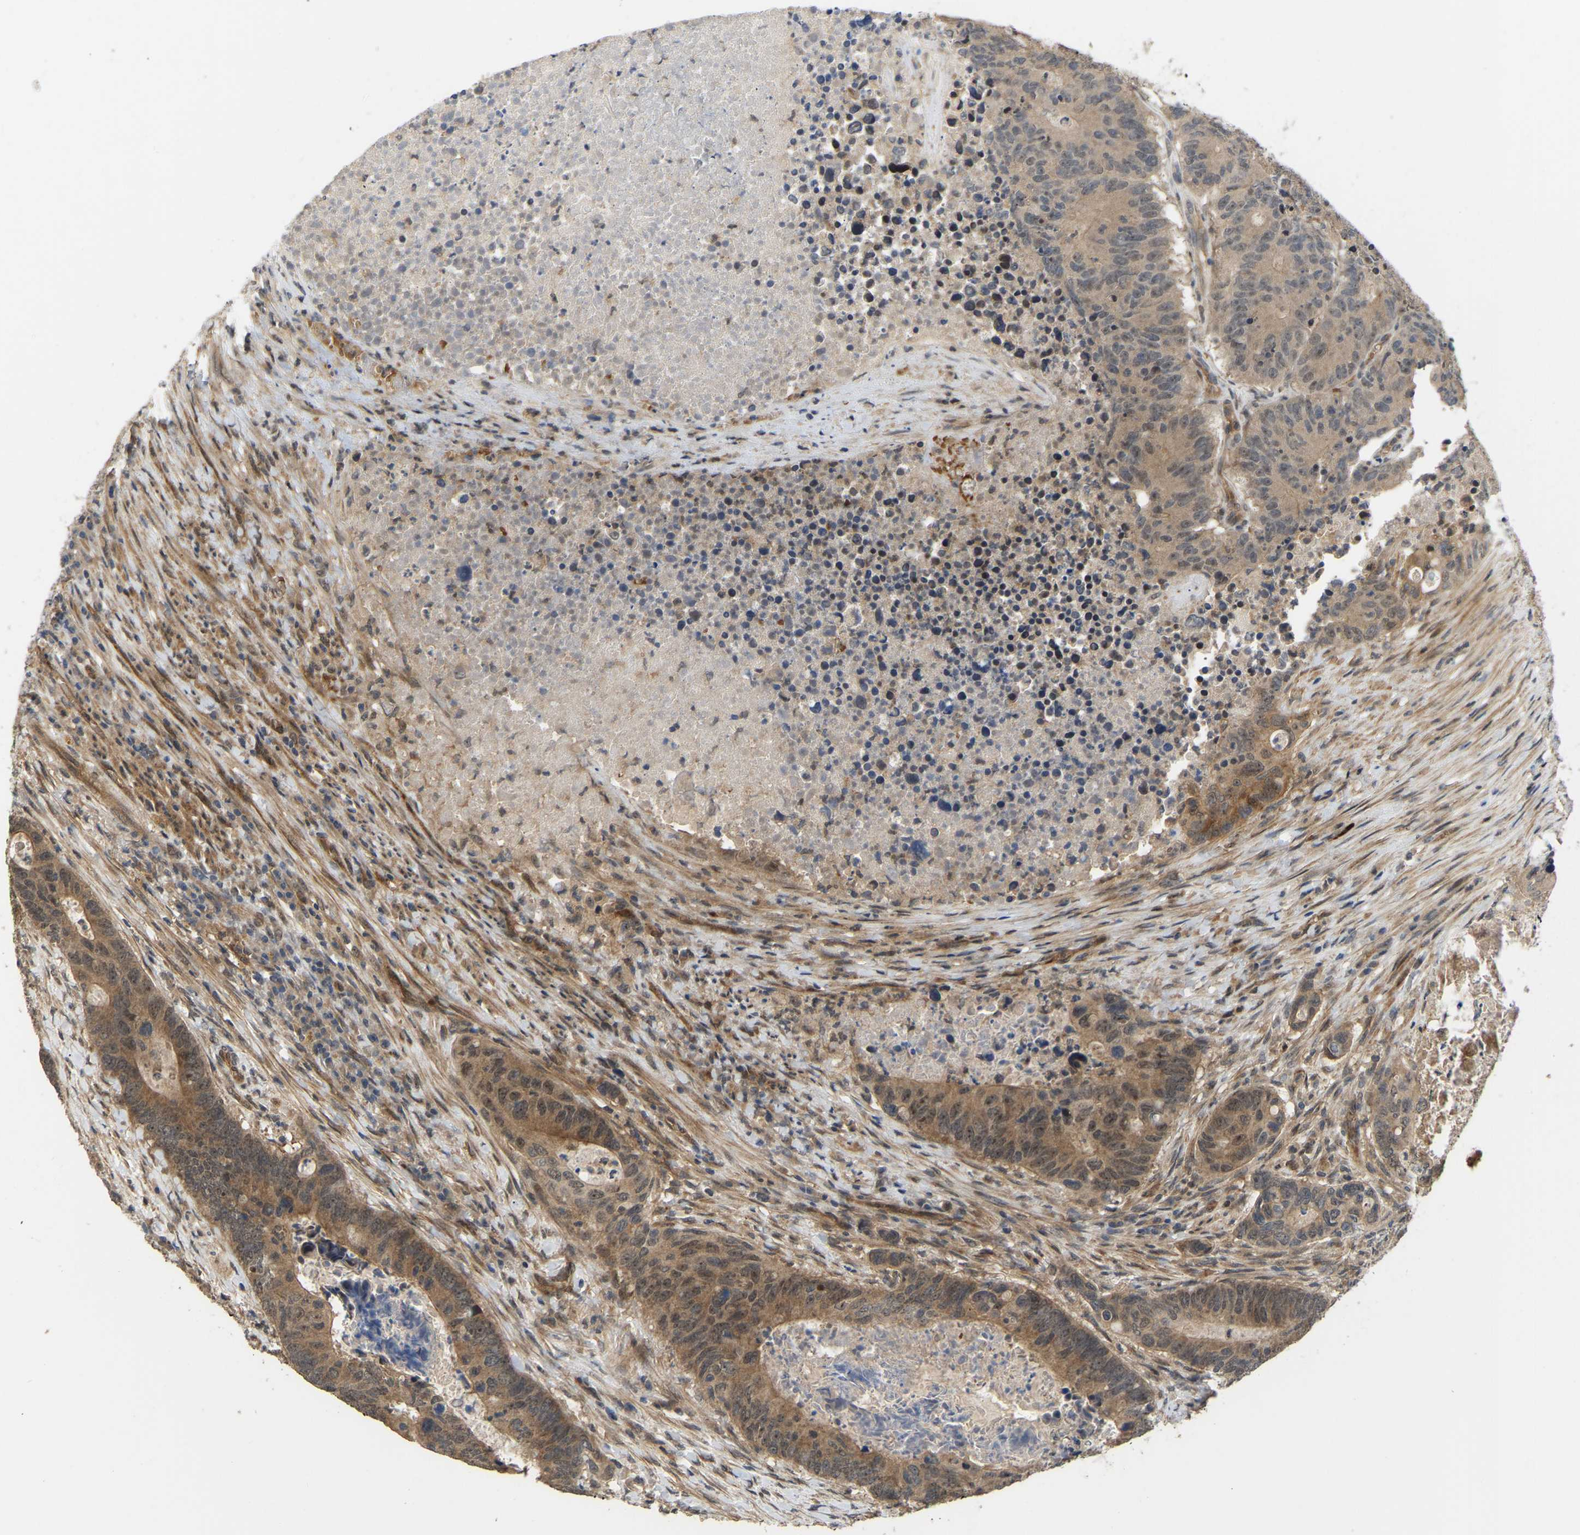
{"staining": {"intensity": "moderate", "quantity": ">75%", "location": "cytoplasmic/membranous,nuclear"}, "tissue": "colorectal cancer", "cell_type": "Tumor cells", "image_type": "cancer", "snomed": [{"axis": "morphology", "description": "Adenocarcinoma, NOS"}, {"axis": "topography", "description": "Colon"}], "caption": "Tumor cells show medium levels of moderate cytoplasmic/membranous and nuclear expression in approximately >75% of cells in human colorectal adenocarcinoma.", "gene": "LIMK2", "patient": {"sex": "male", "age": 87}}